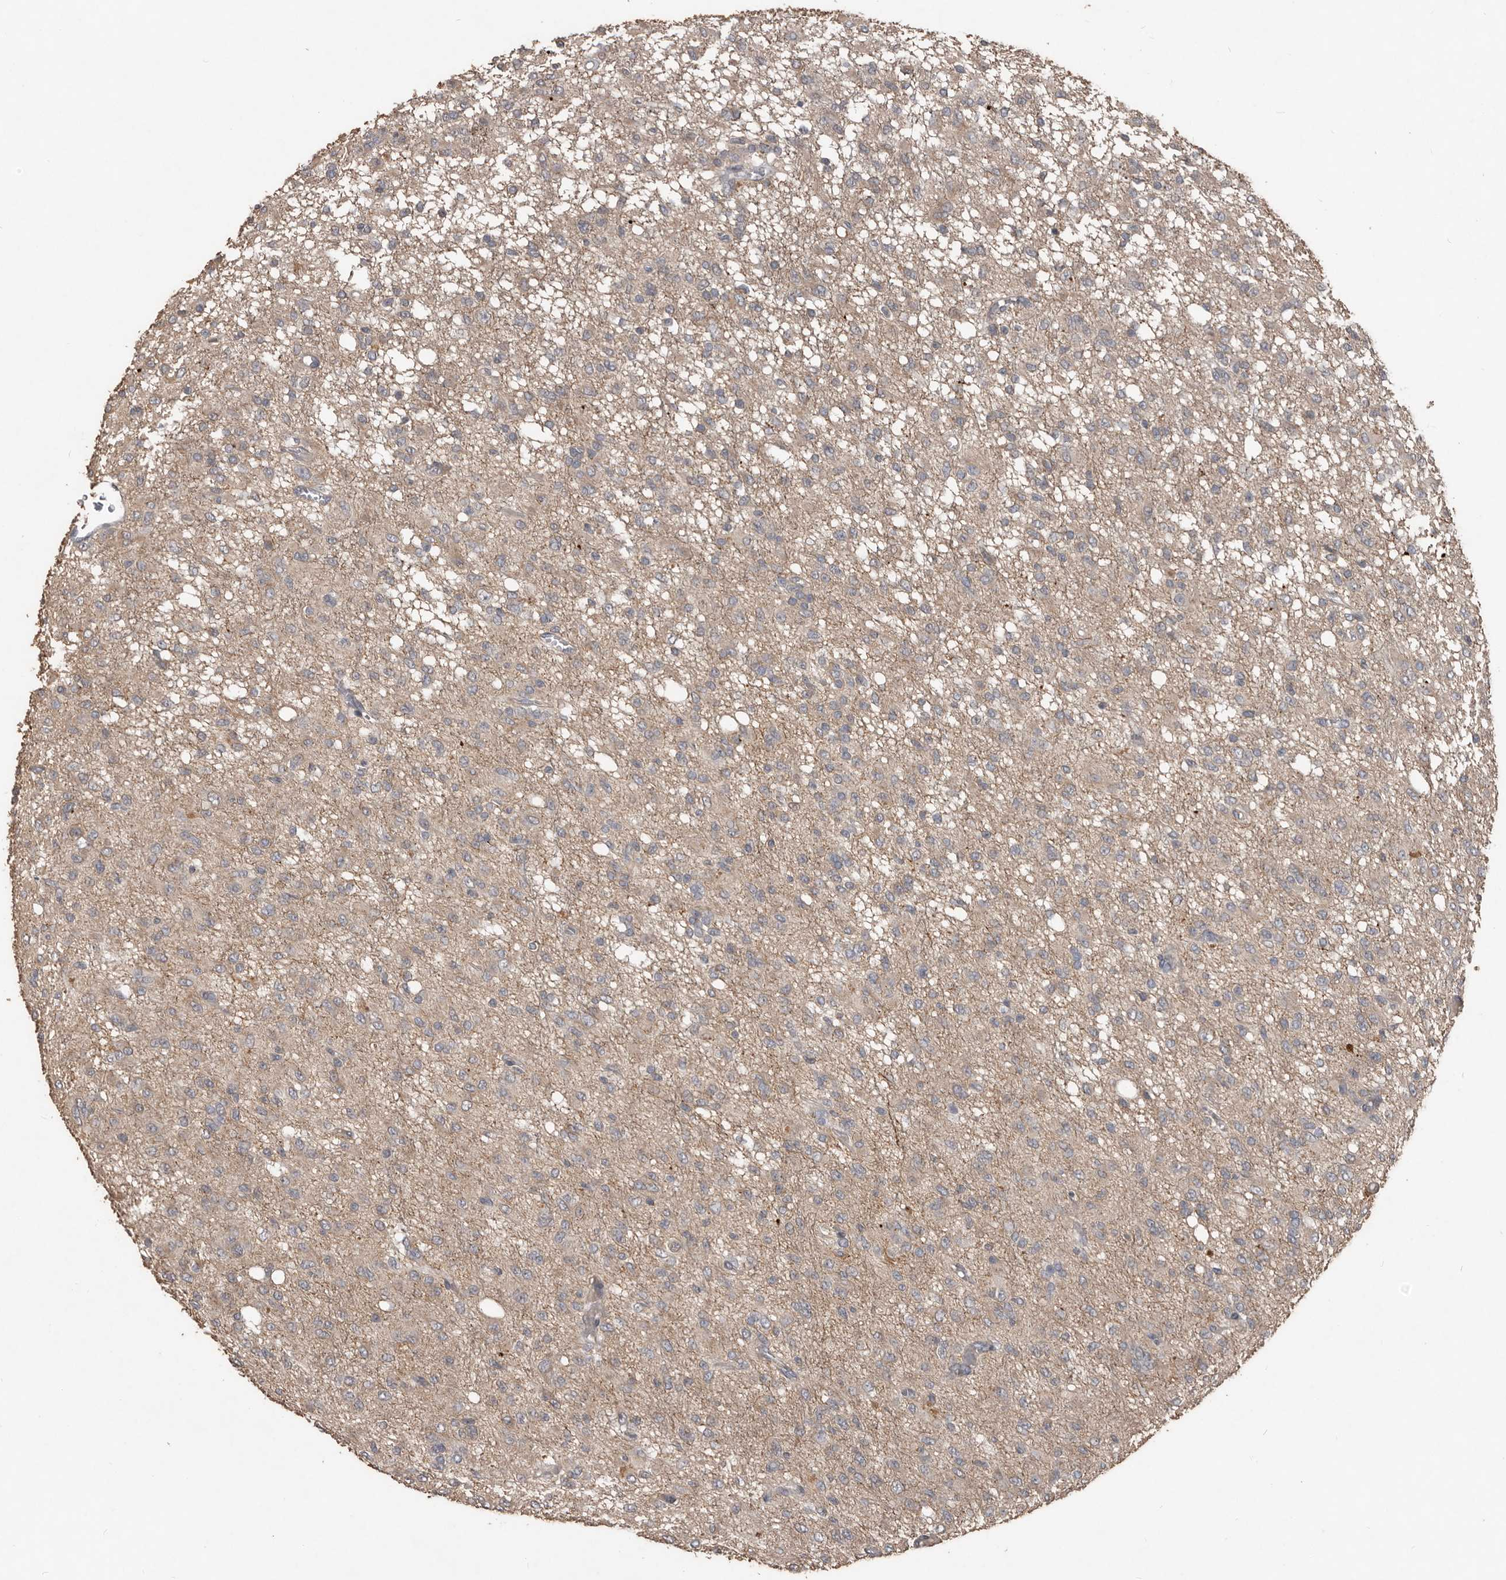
{"staining": {"intensity": "weak", "quantity": "<25%", "location": "cytoplasmic/membranous"}, "tissue": "glioma", "cell_type": "Tumor cells", "image_type": "cancer", "snomed": [{"axis": "morphology", "description": "Glioma, malignant, High grade"}, {"axis": "topography", "description": "Brain"}], "caption": "There is no significant expression in tumor cells of high-grade glioma (malignant).", "gene": "BAMBI", "patient": {"sex": "female", "age": 59}}